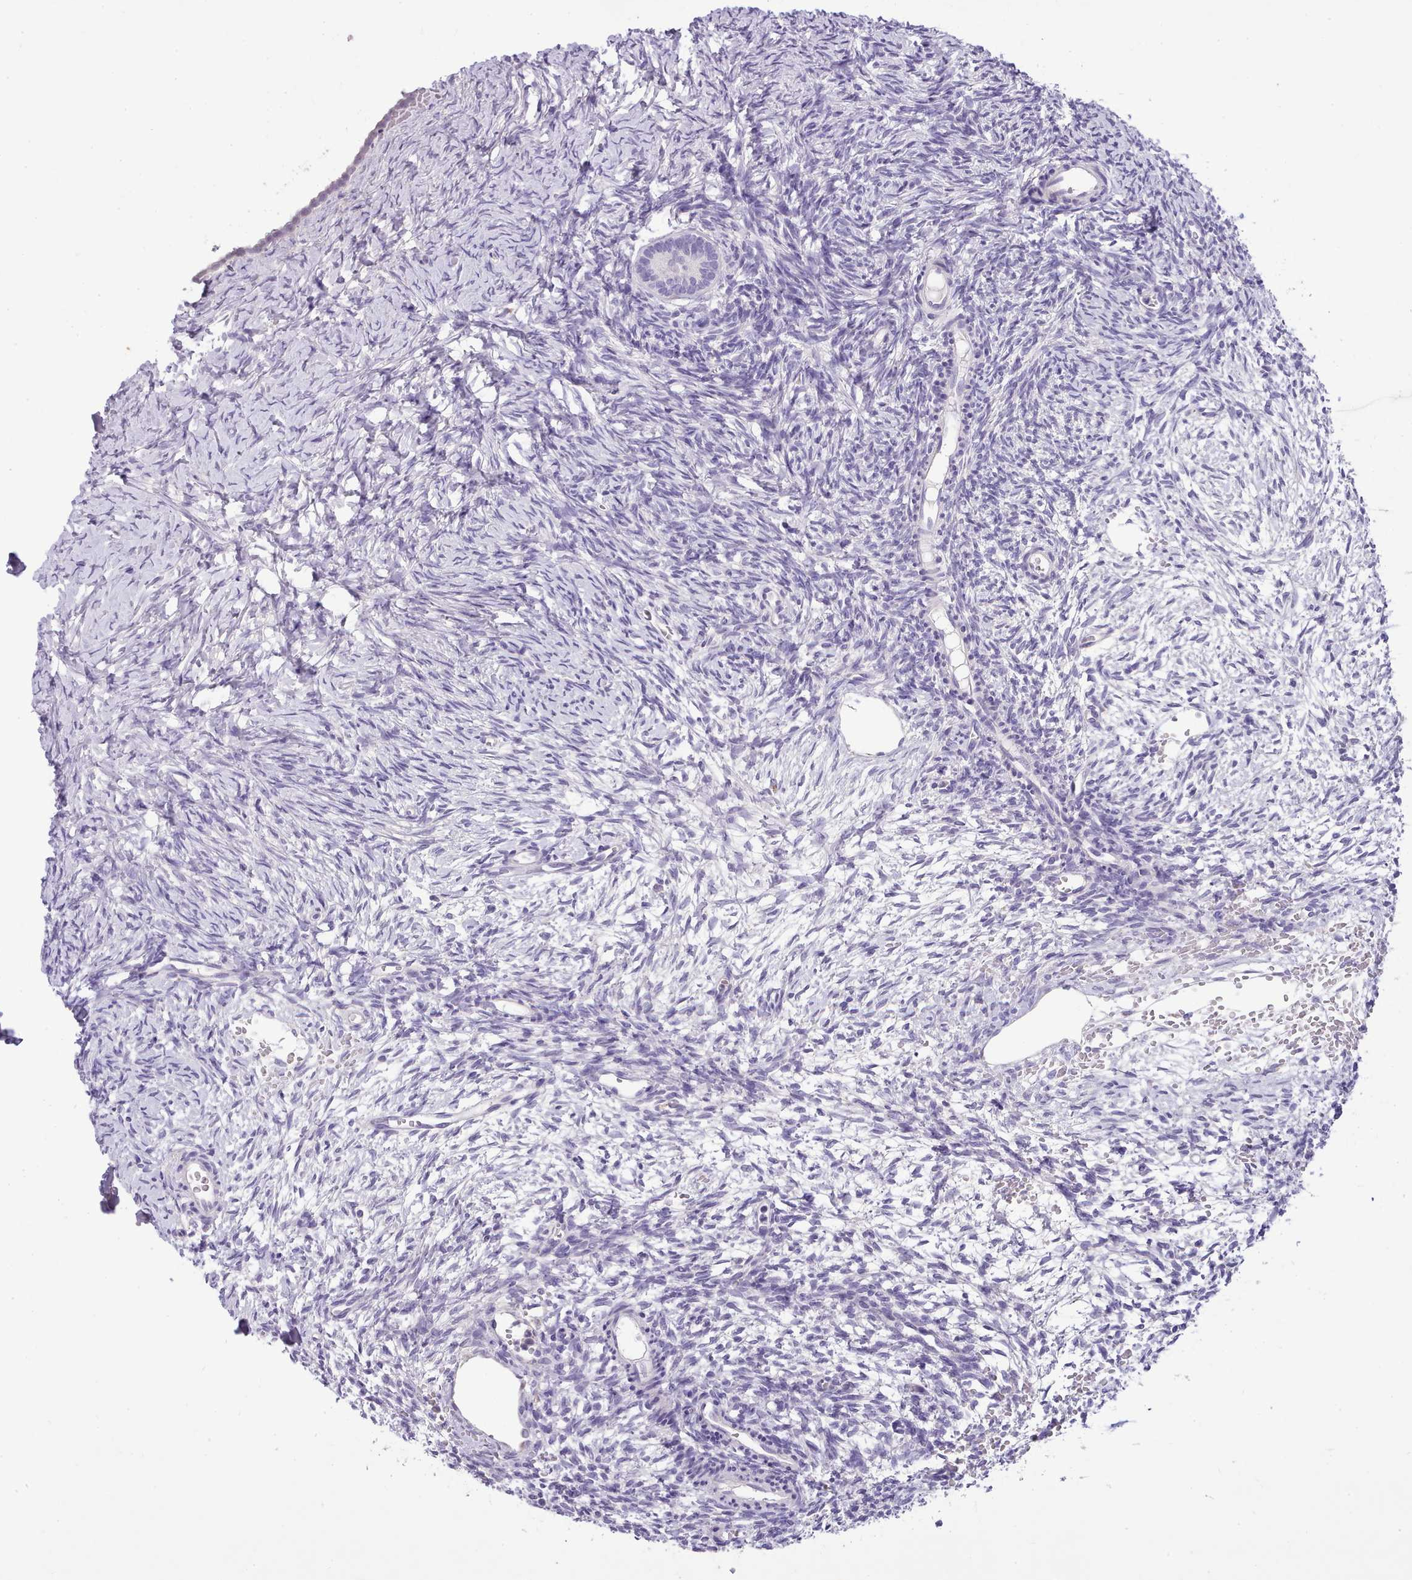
{"staining": {"intensity": "negative", "quantity": "none", "location": "none"}, "tissue": "ovary", "cell_type": "Follicle cells", "image_type": "normal", "snomed": [{"axis": "morphology", "description": "Normal tissue, NOS"}, {"axis": "topography", "description": "Ovary"}], "caption": "Immunohistochemical staining of normal ovary demonstrates no significant staining in follicle cells. (Stains: DAB immunohistochemistry with hematoxylin counter stain, Microscopy: brightfield microscopy at high magnification).", "gene": "FAM83E", "patient": {"sex": "female", "age": 39}}